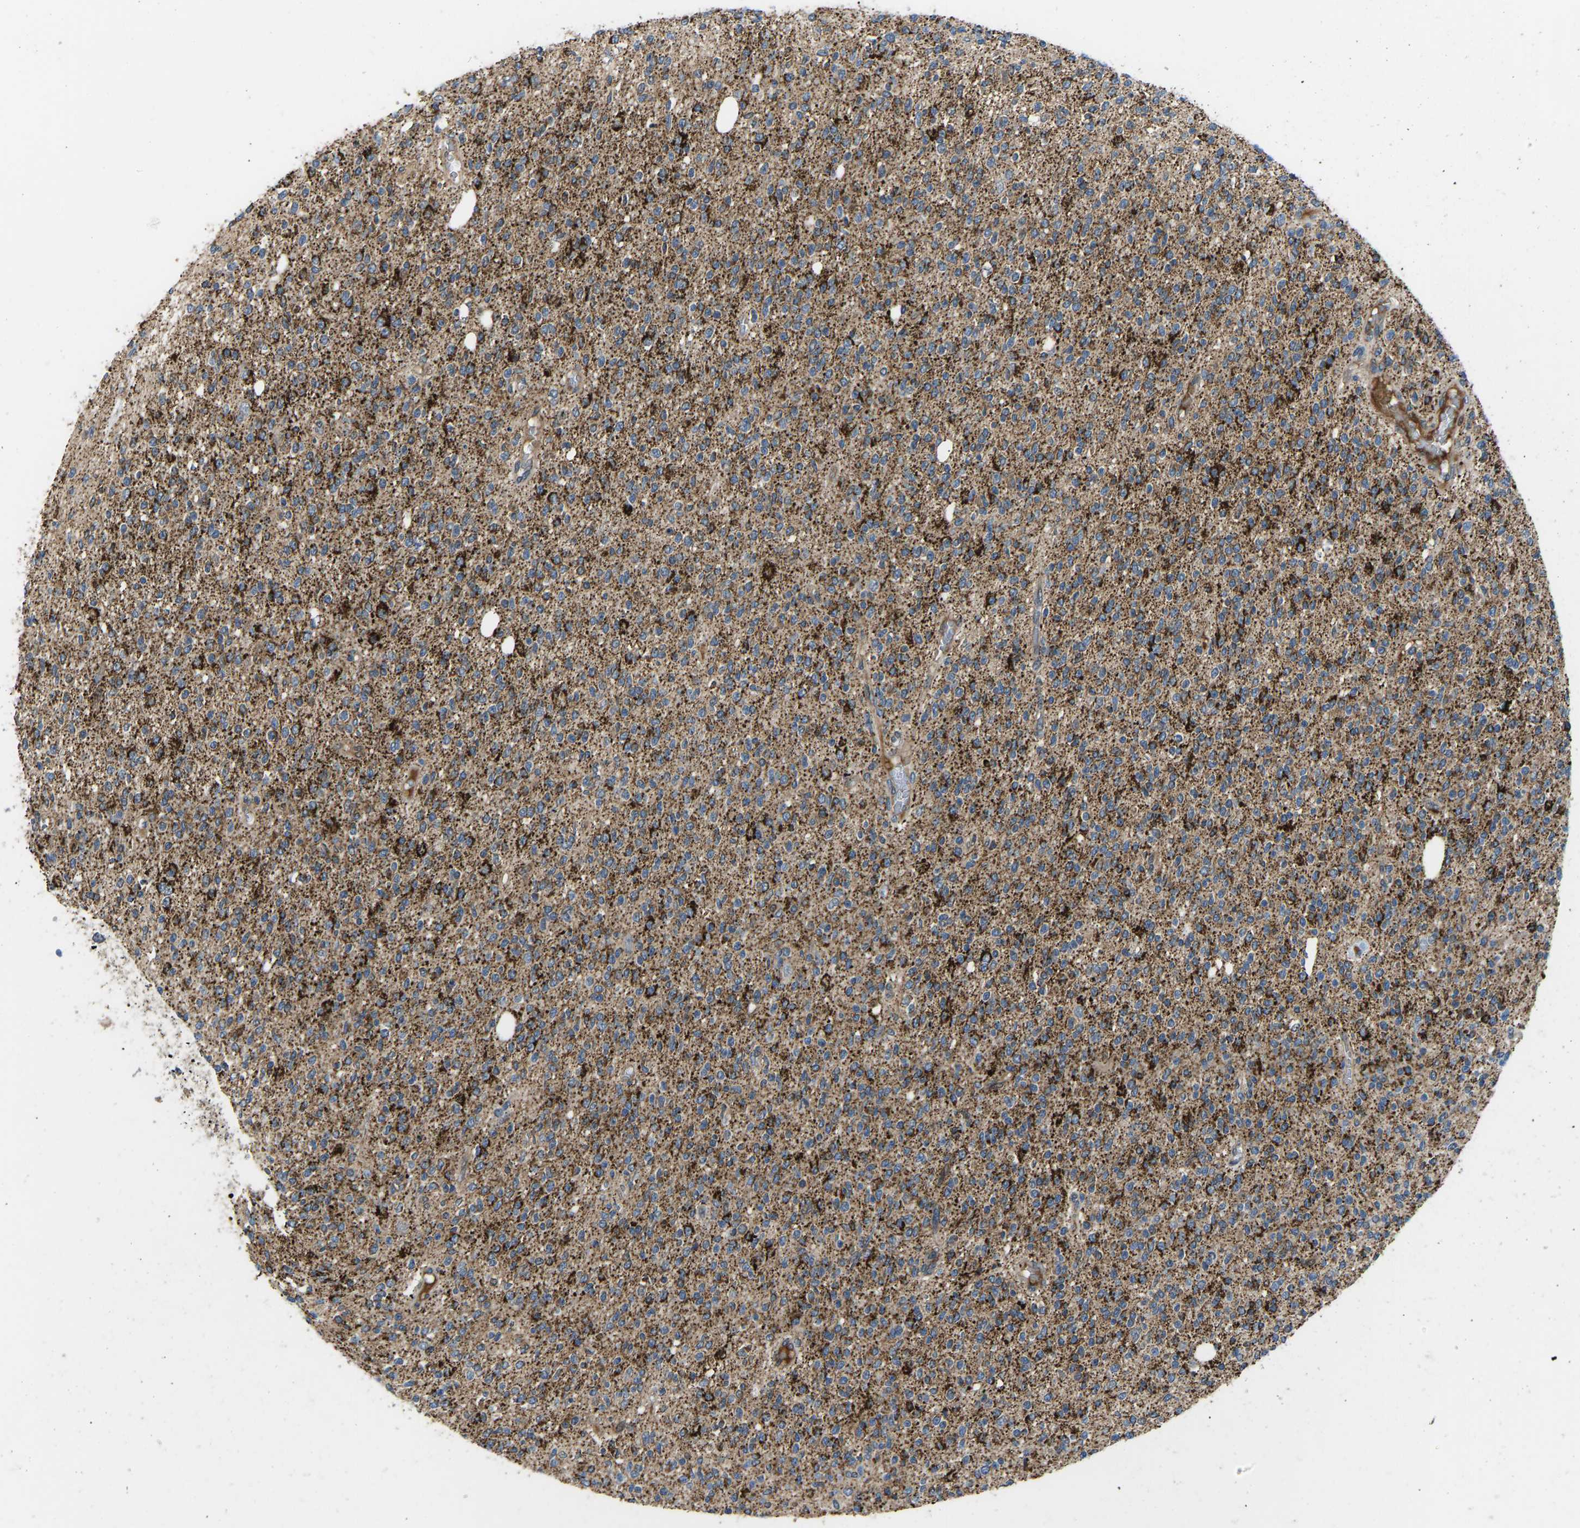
{"staining": {"intensity": "strong", "quantity": ">75%", "location": "cytoplasmic/membranous"}, "tissue": "glioma", "cell_type": "Tumor cells", "image_type": "cancer", "snomed": [{"axis": "morphology", "description": "Glioma, malignant, High grade"}, {"axis": "topography", "description": "Brain"}], "caption": "Glioma stained with a protein marker shows strong staining in tumor cells.", "gene": "RBP1", "patient": {"sex": "male", "age": 34}}